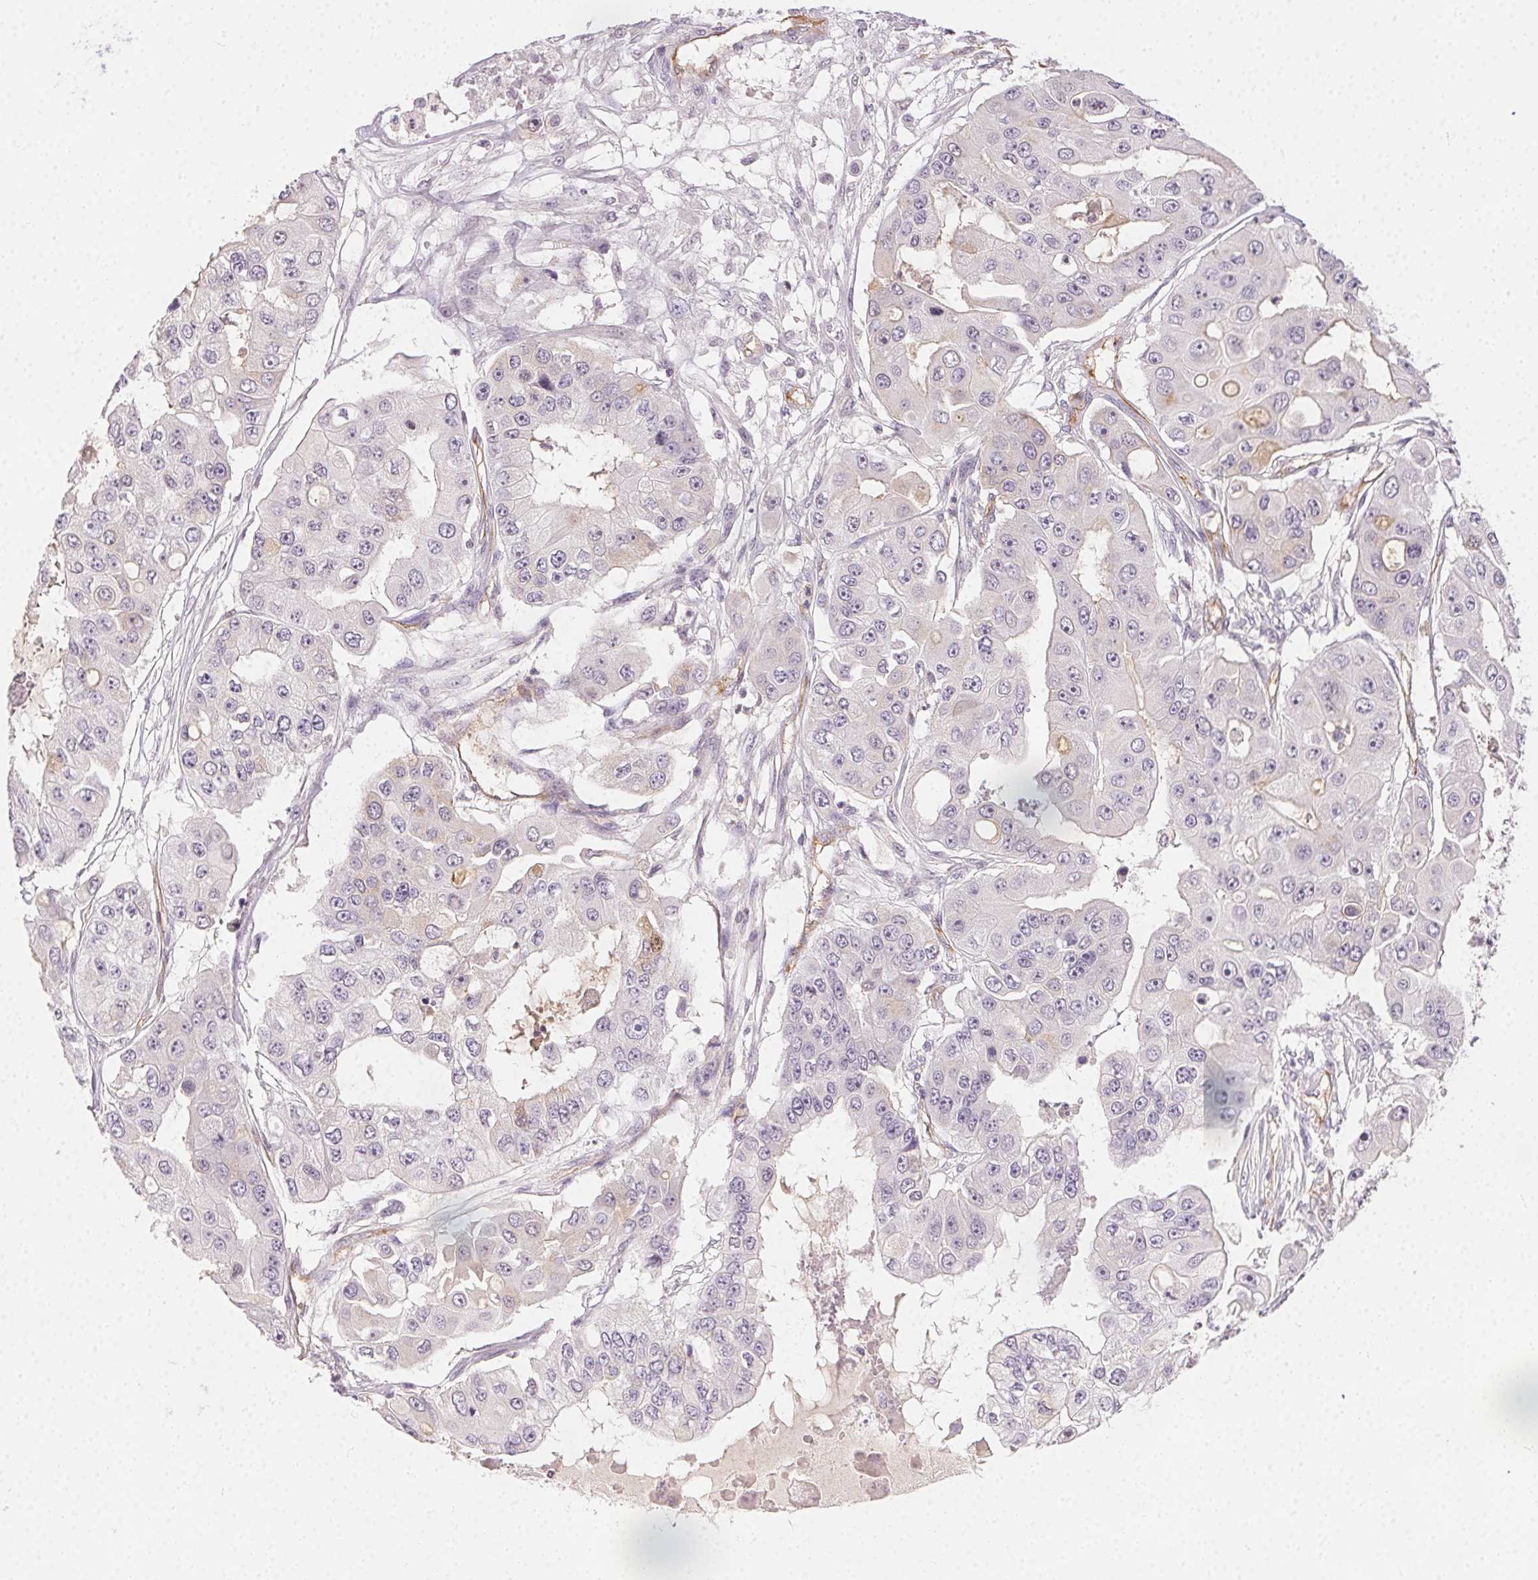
{"staining": {"intensity": "negative", "quantity": "none", "location": "none"}, "tissue": "ovarian cancer", "cell_type": "Tumor cells", "image_type": "cancer", "snomed": [{"axis": "morphology", "description": "Cystadenocarcinoma, serous, NOS"}, {"axis": "topography", "description": "Ovary"}], "caption": "Ovarian cancer (serous cystadenocarcinoma) was stained to show a protein in brown. There is no significant expression in tumor cells. Nuclei are stained in blue.", "gene": "PODXL", "patient": {"sex": "female", "age": 56}}